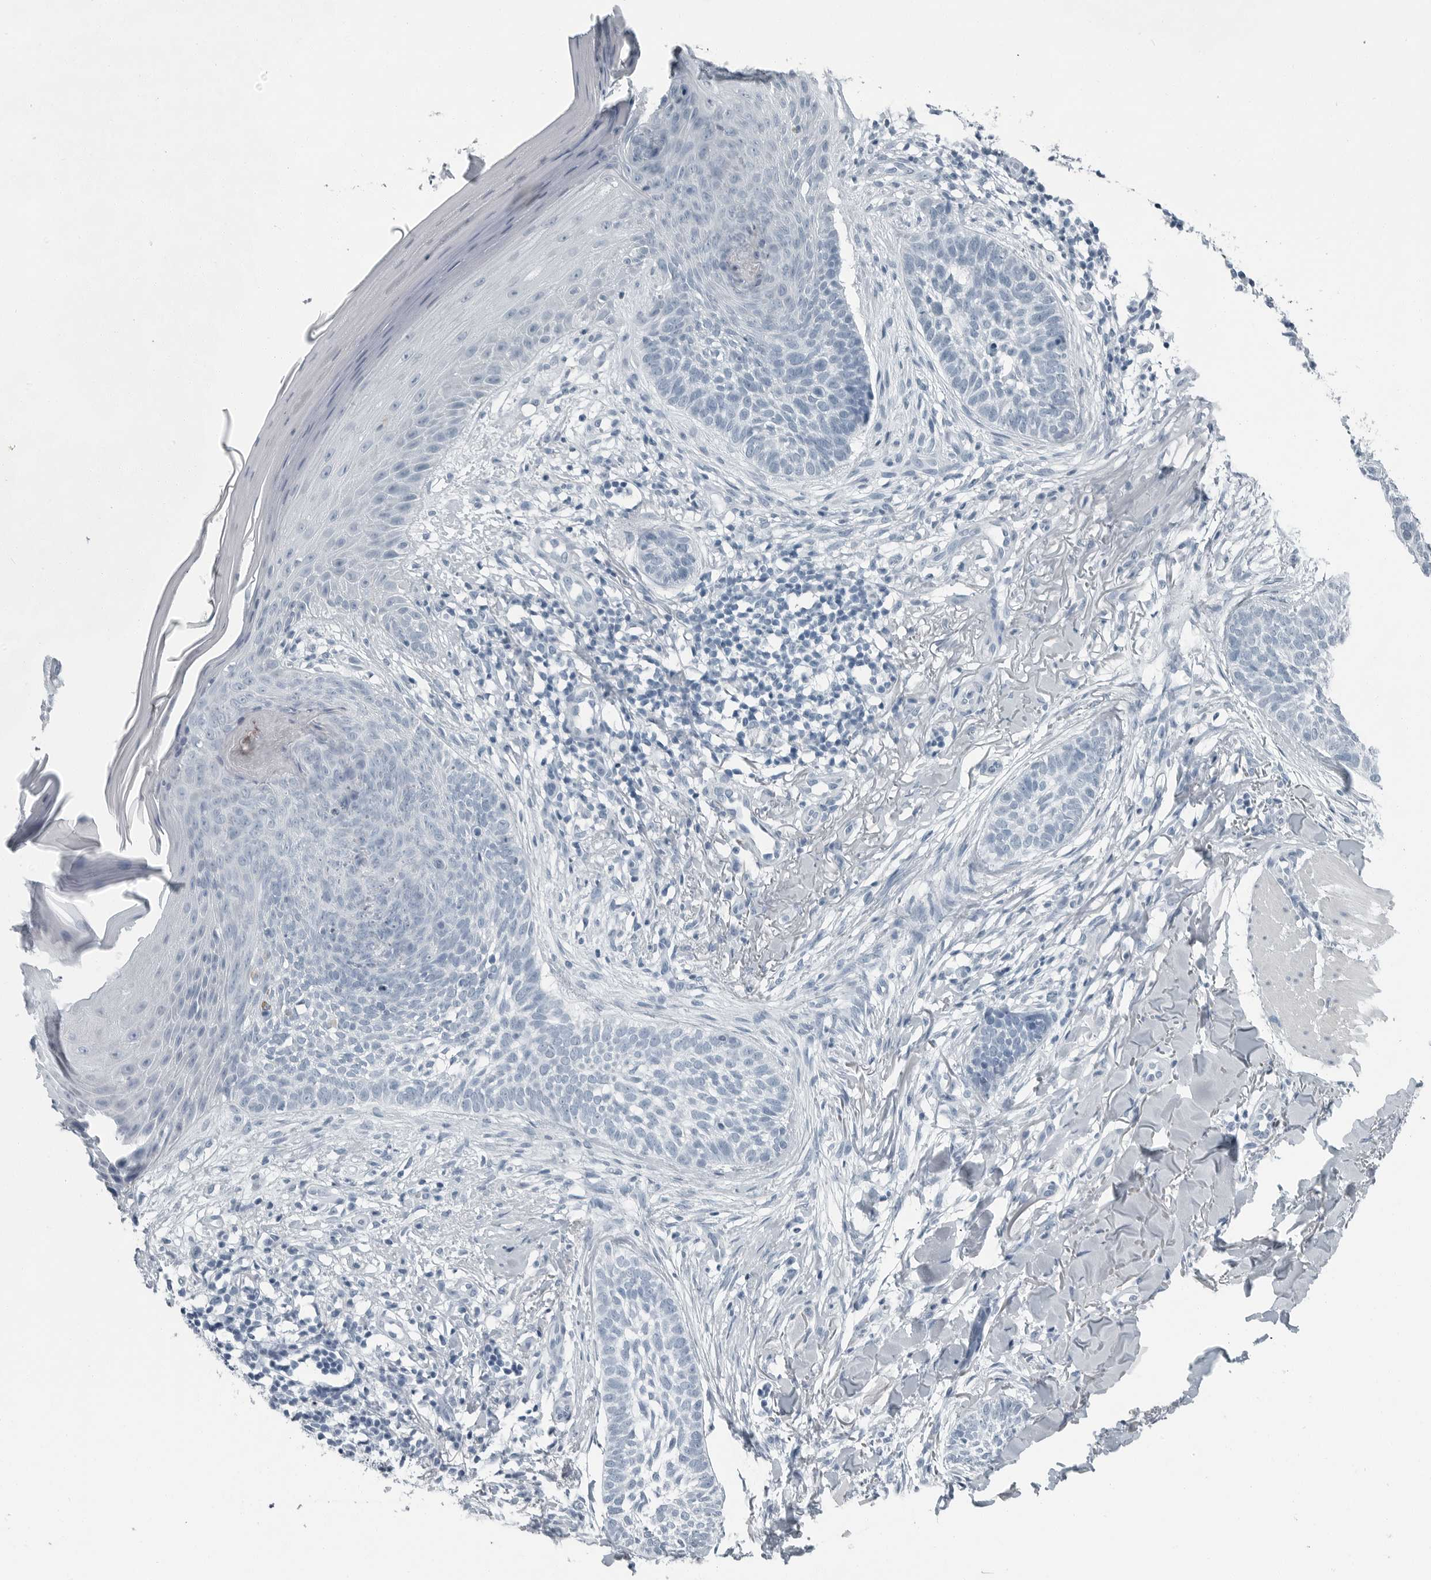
{"staining": {"intensity": "negative", "quantity": "none", "location": "none"}, "tissue": "skin cancer", "cell_type": "Tumor cells", "image_type": "cancer", "snomed": [{"axis": "morphology", "description": "Normal tissue, NOS"}, {"axis": "morphology", "description": "Basal cell carcinoma"}, {"axis": "topography", "description": "Skin"}], "caption": "Immunohistochemistry histopathology image of basal cell carcinoma (skin) stained for a protein (brown), which shows no positivity in tumor cells.", "gene": "FABP6", "patient": {"sex": "male", "age": 67}}